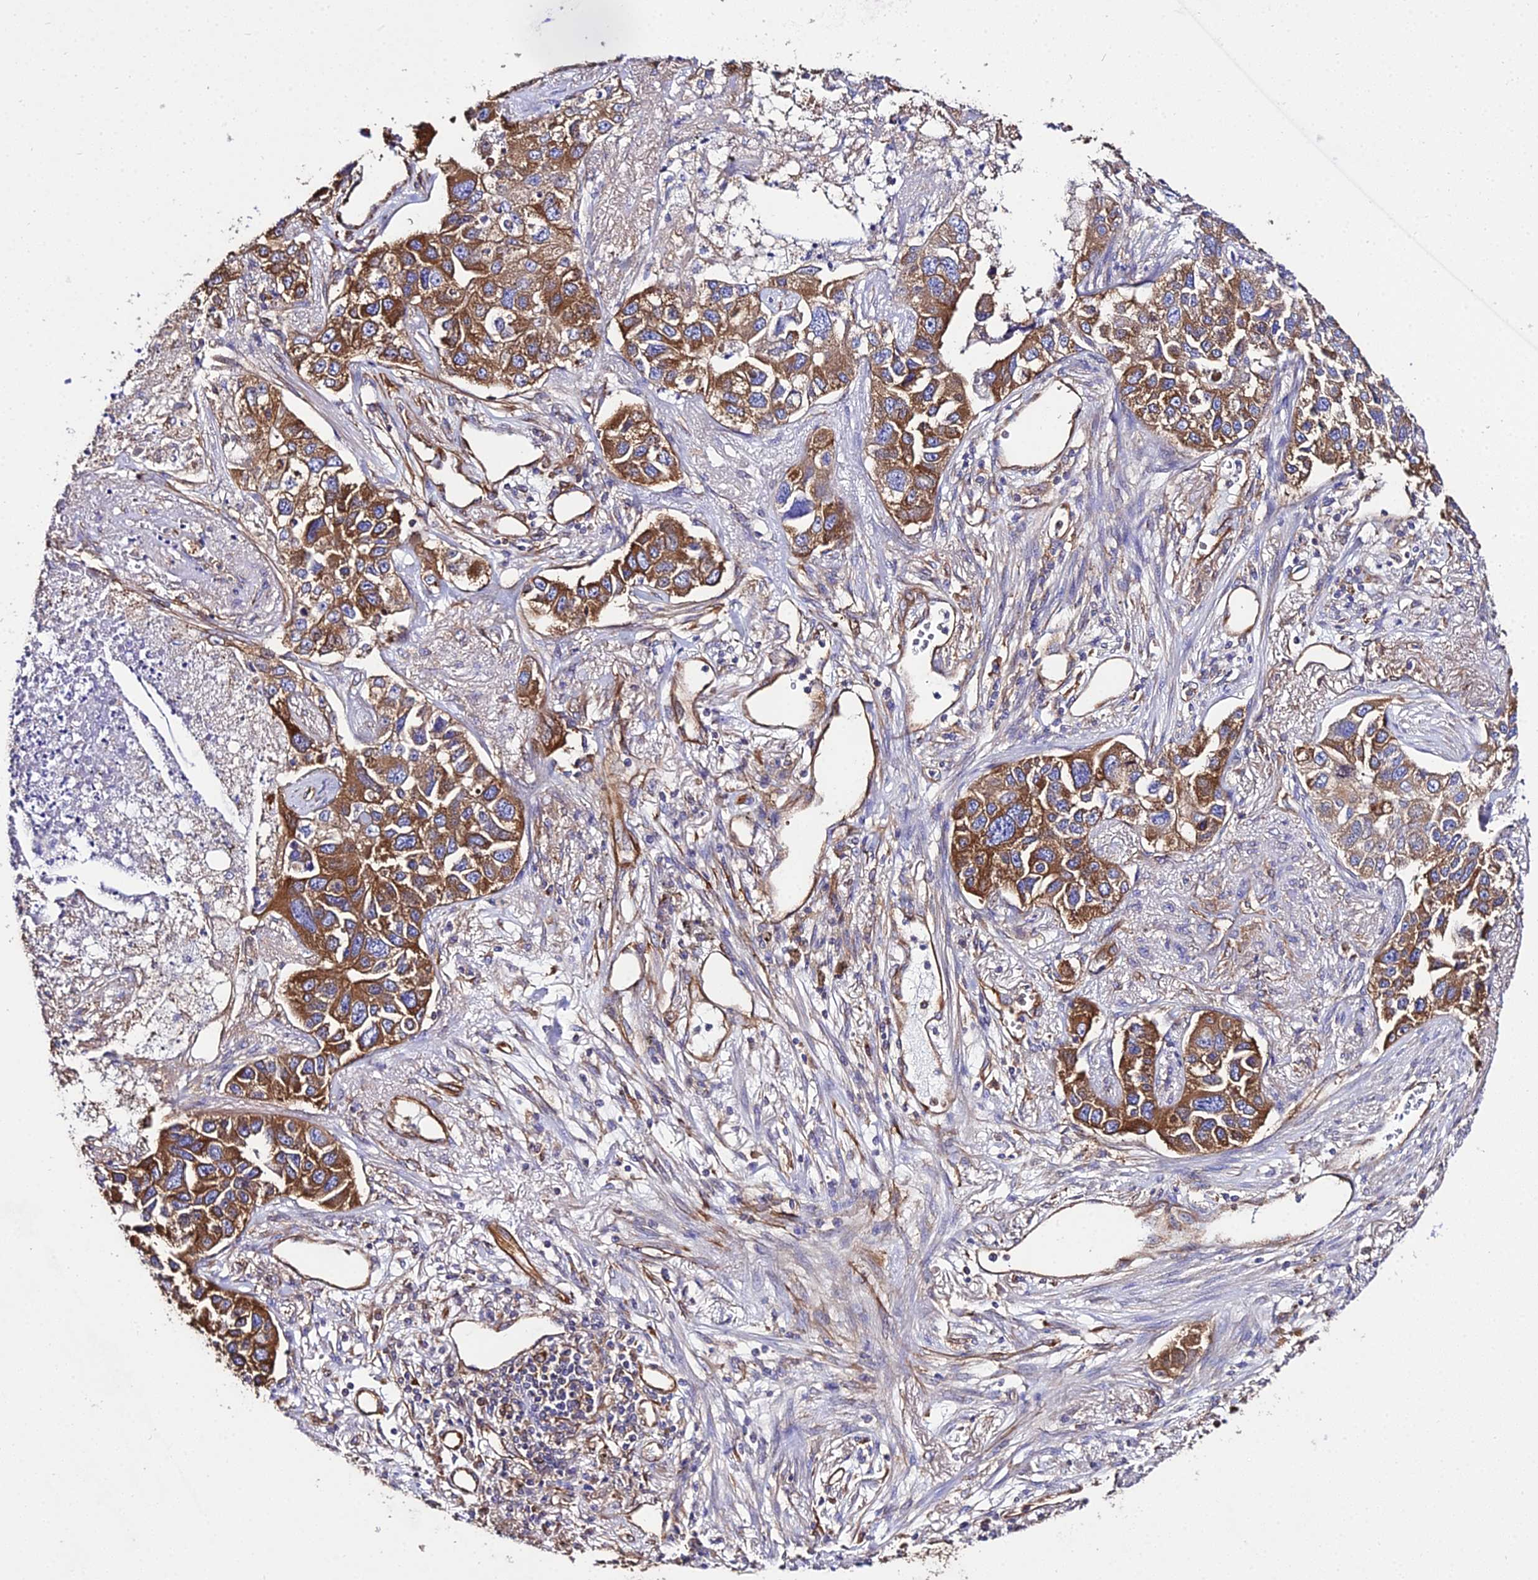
{"staining": {"intensity": "strong", "quantity": ">75%", "location": "cytoplasmic/membranous"}, "tissue": "lung cancer", "cell_type": "Tumor cells", "image_type": "cancer", "snomed": [{"axis": "morphology", "description": "Adenocarcinoma, NOS"}, {"axis": "topography", "description": "Lung"}], "caption": "Lung adenocarcinoma stained with IHC exhibits strong cytoplasmic/membranous positivity in about >75% of tumor cells.", "gene": "TUBA3D", "patient": {"sex": "male", "age": 49}}